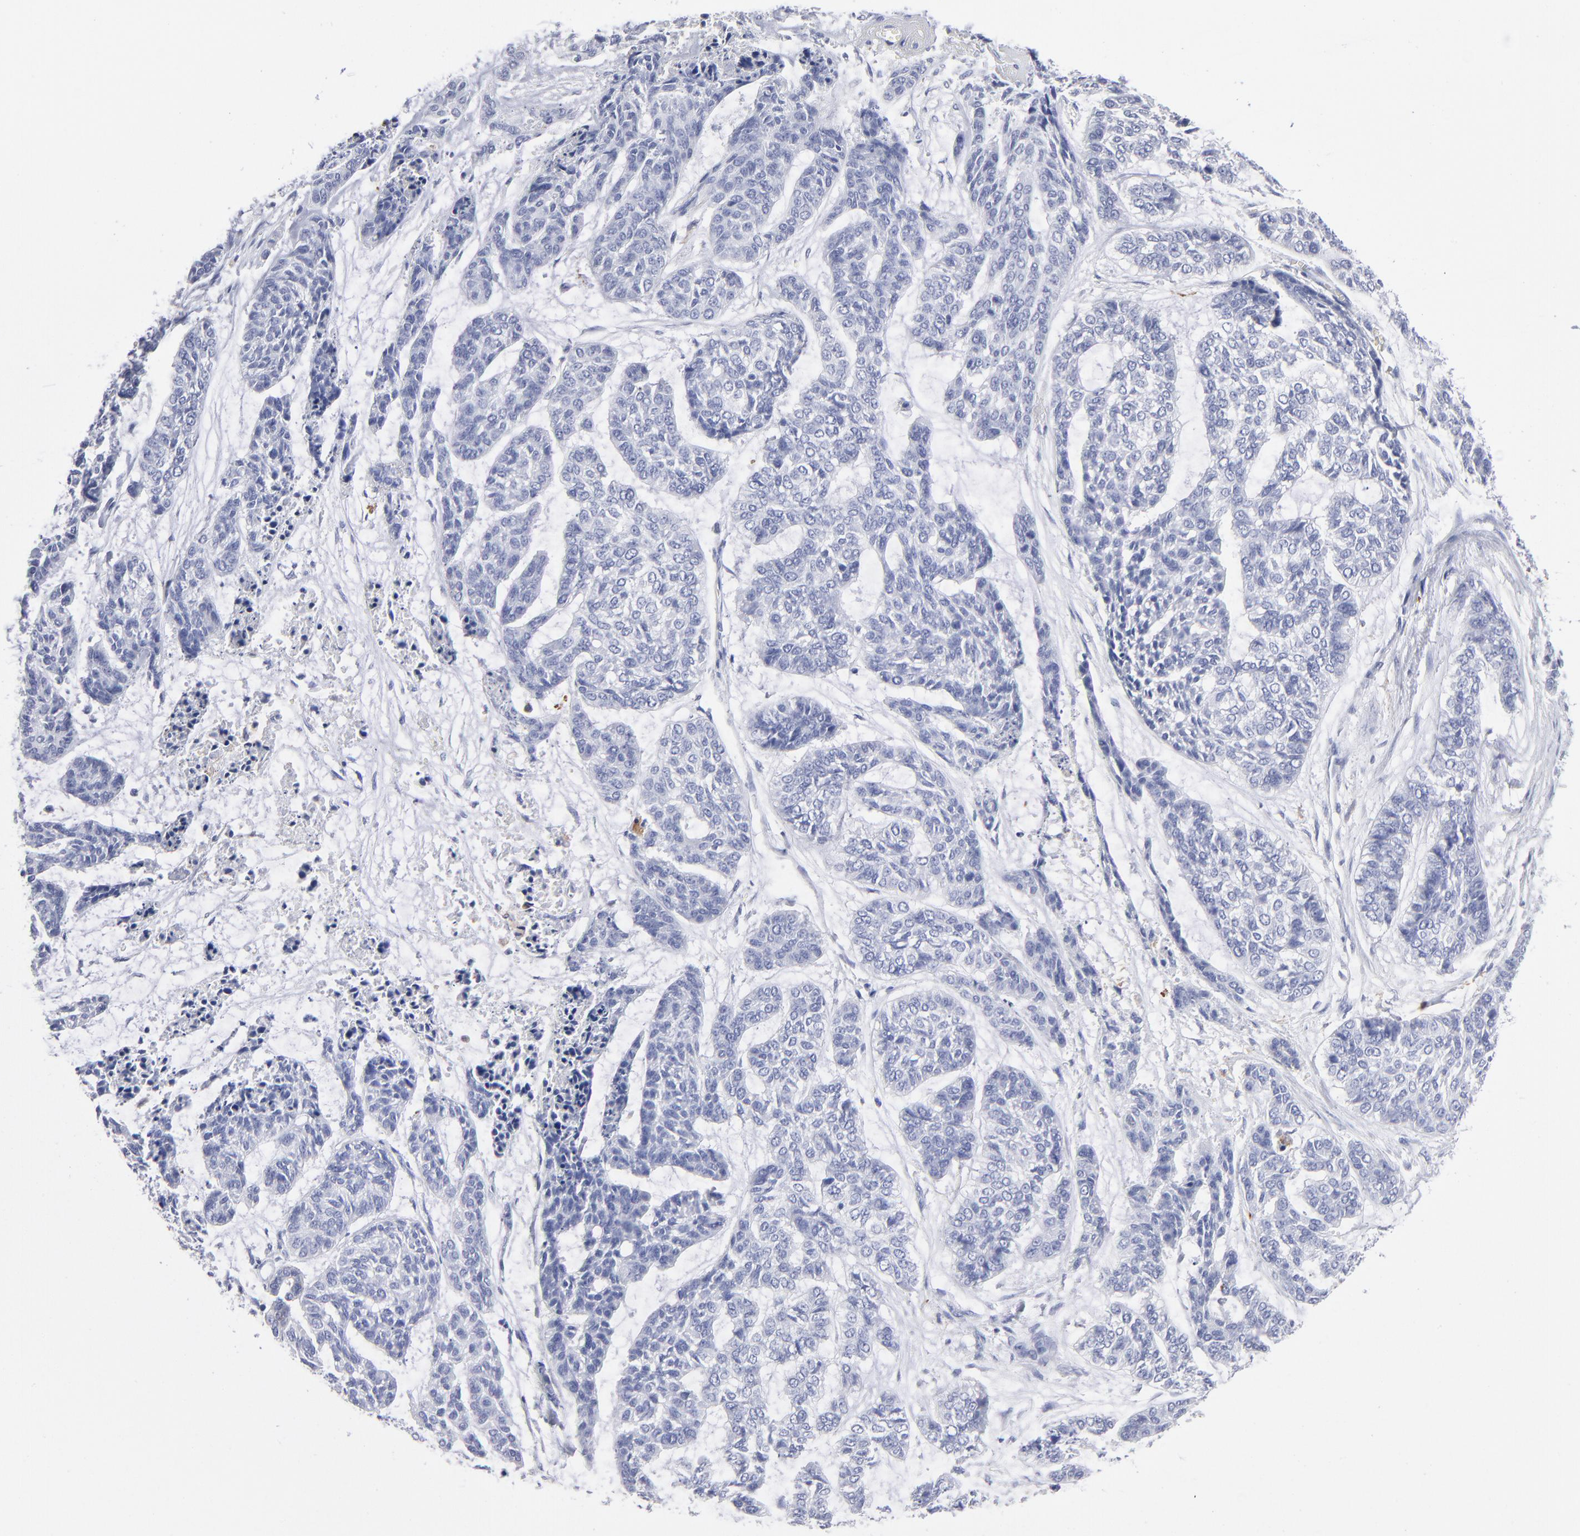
{"staining": {"intensity": "negative", "quantity": "none", "location": "none"}, "tissue": "skin cancer", "cell_type": "Tumor cells", "image_type": "cancer", "snomed": [{"axis": "morphology", "description": "Basal cell carcinoma"}, {"axis": "topography", "description": "Skin"}], "caption": "A high-resolution micrograph shows immunohistochemistry (IHC) staining of skin cancer, which exhibits no significant positivity in tumor cells.", "gene": "CD180", "patient": {"sex": "female", "age": 64}}